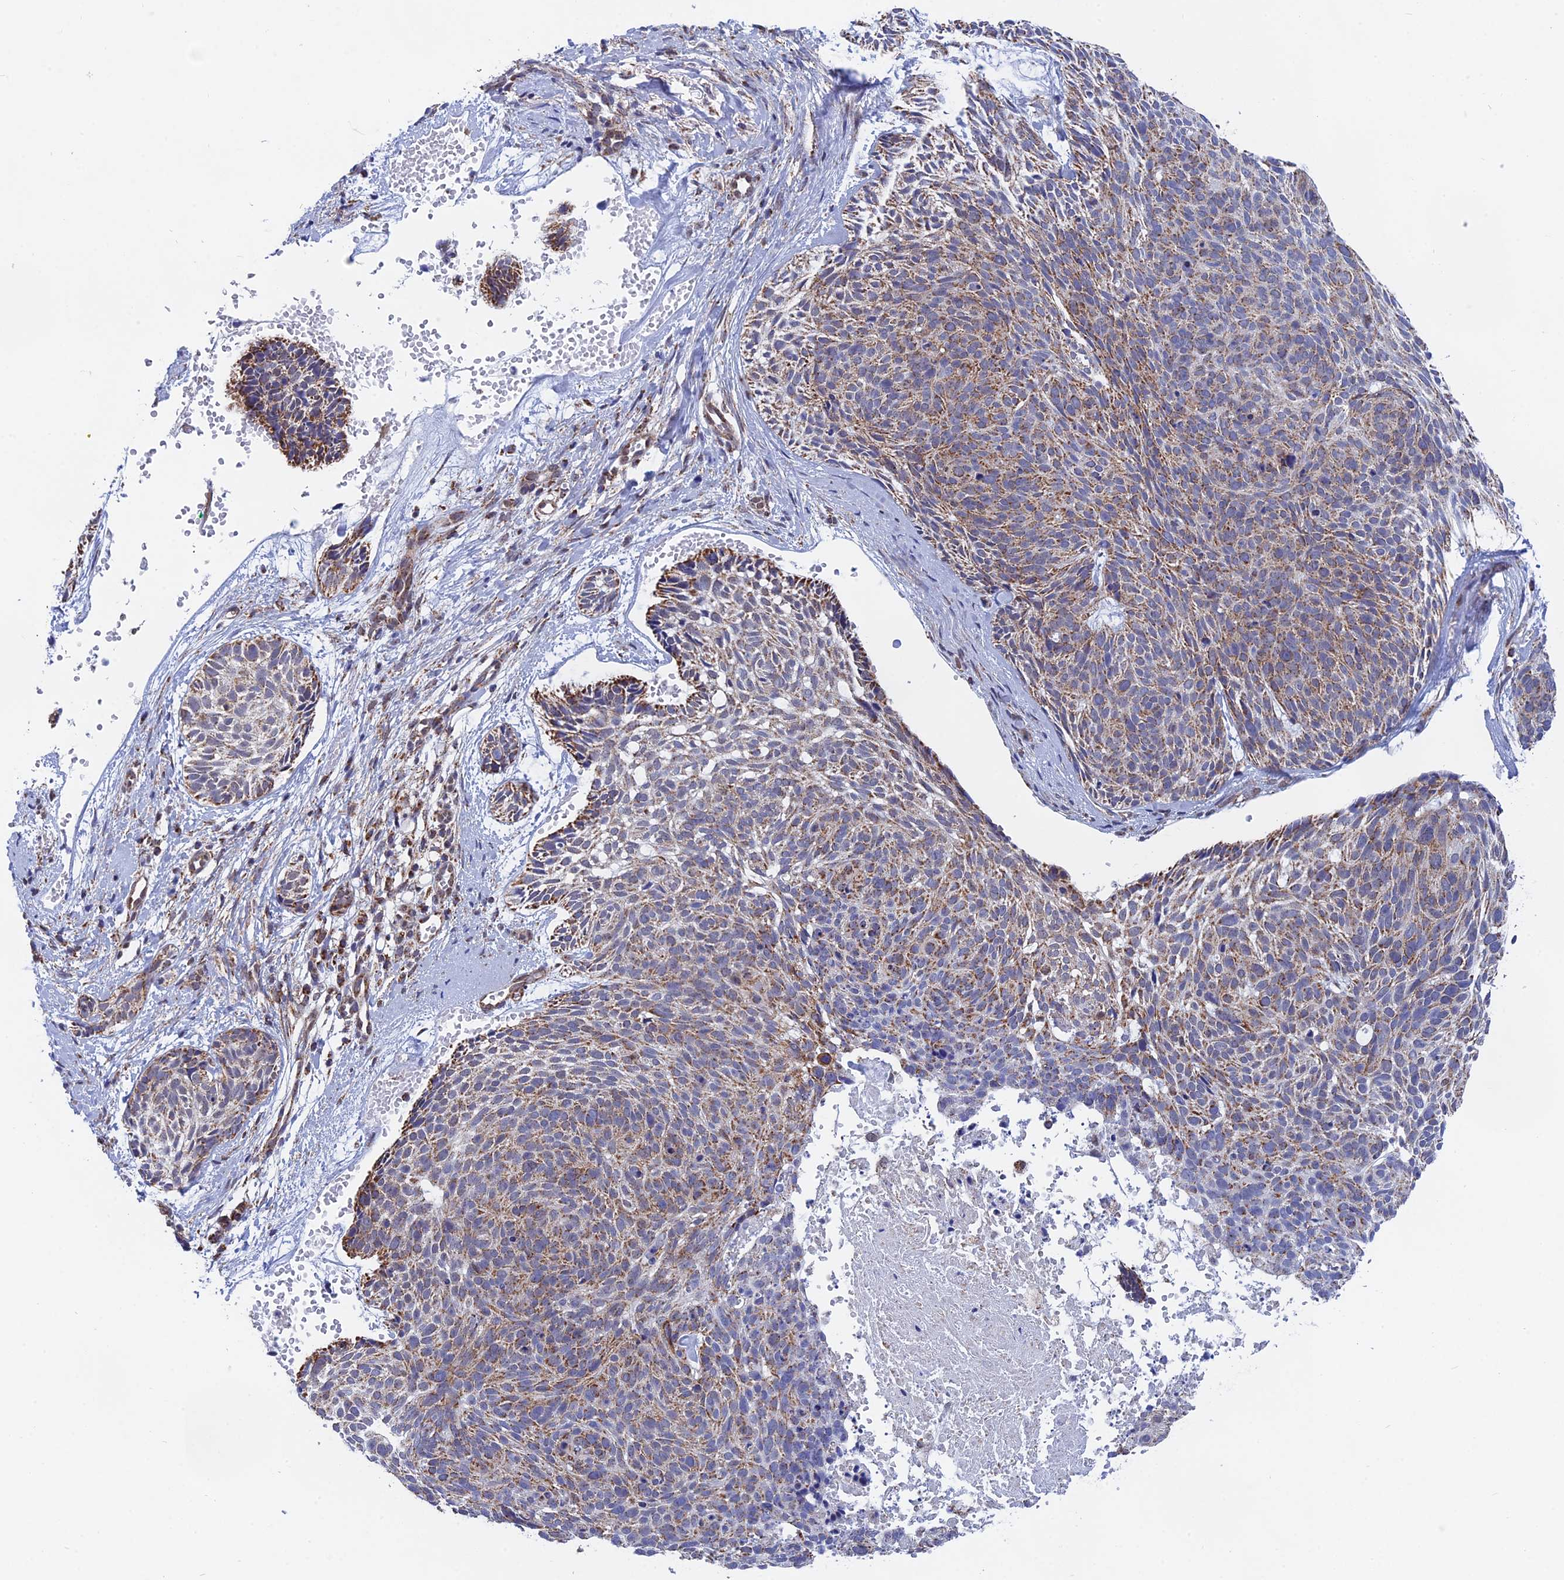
{"staining": {"intensity": "moderate", "quantity": ">75%", "location": "cytoplasmic/membranous"}, "tissue": "skin cancer", "cell_type": "Tumor cells", "image_type": "cancer", "snomed": [{"axis": "morphology", "description": "Normal tissue, NOS"}, {"axis": "morphology", "description": "Basal cell carcinoma"}, {"axis": "topography", "description": "Skin"}], "caption": "A medium amount of moderate cytoplasmic/membranous staining is appreciated in approximately >75% of tumor cells in basal cell carcinoma (skin) tissue.", "gene": "CDC16", "patient": {"sex": "male", "age": 66}}